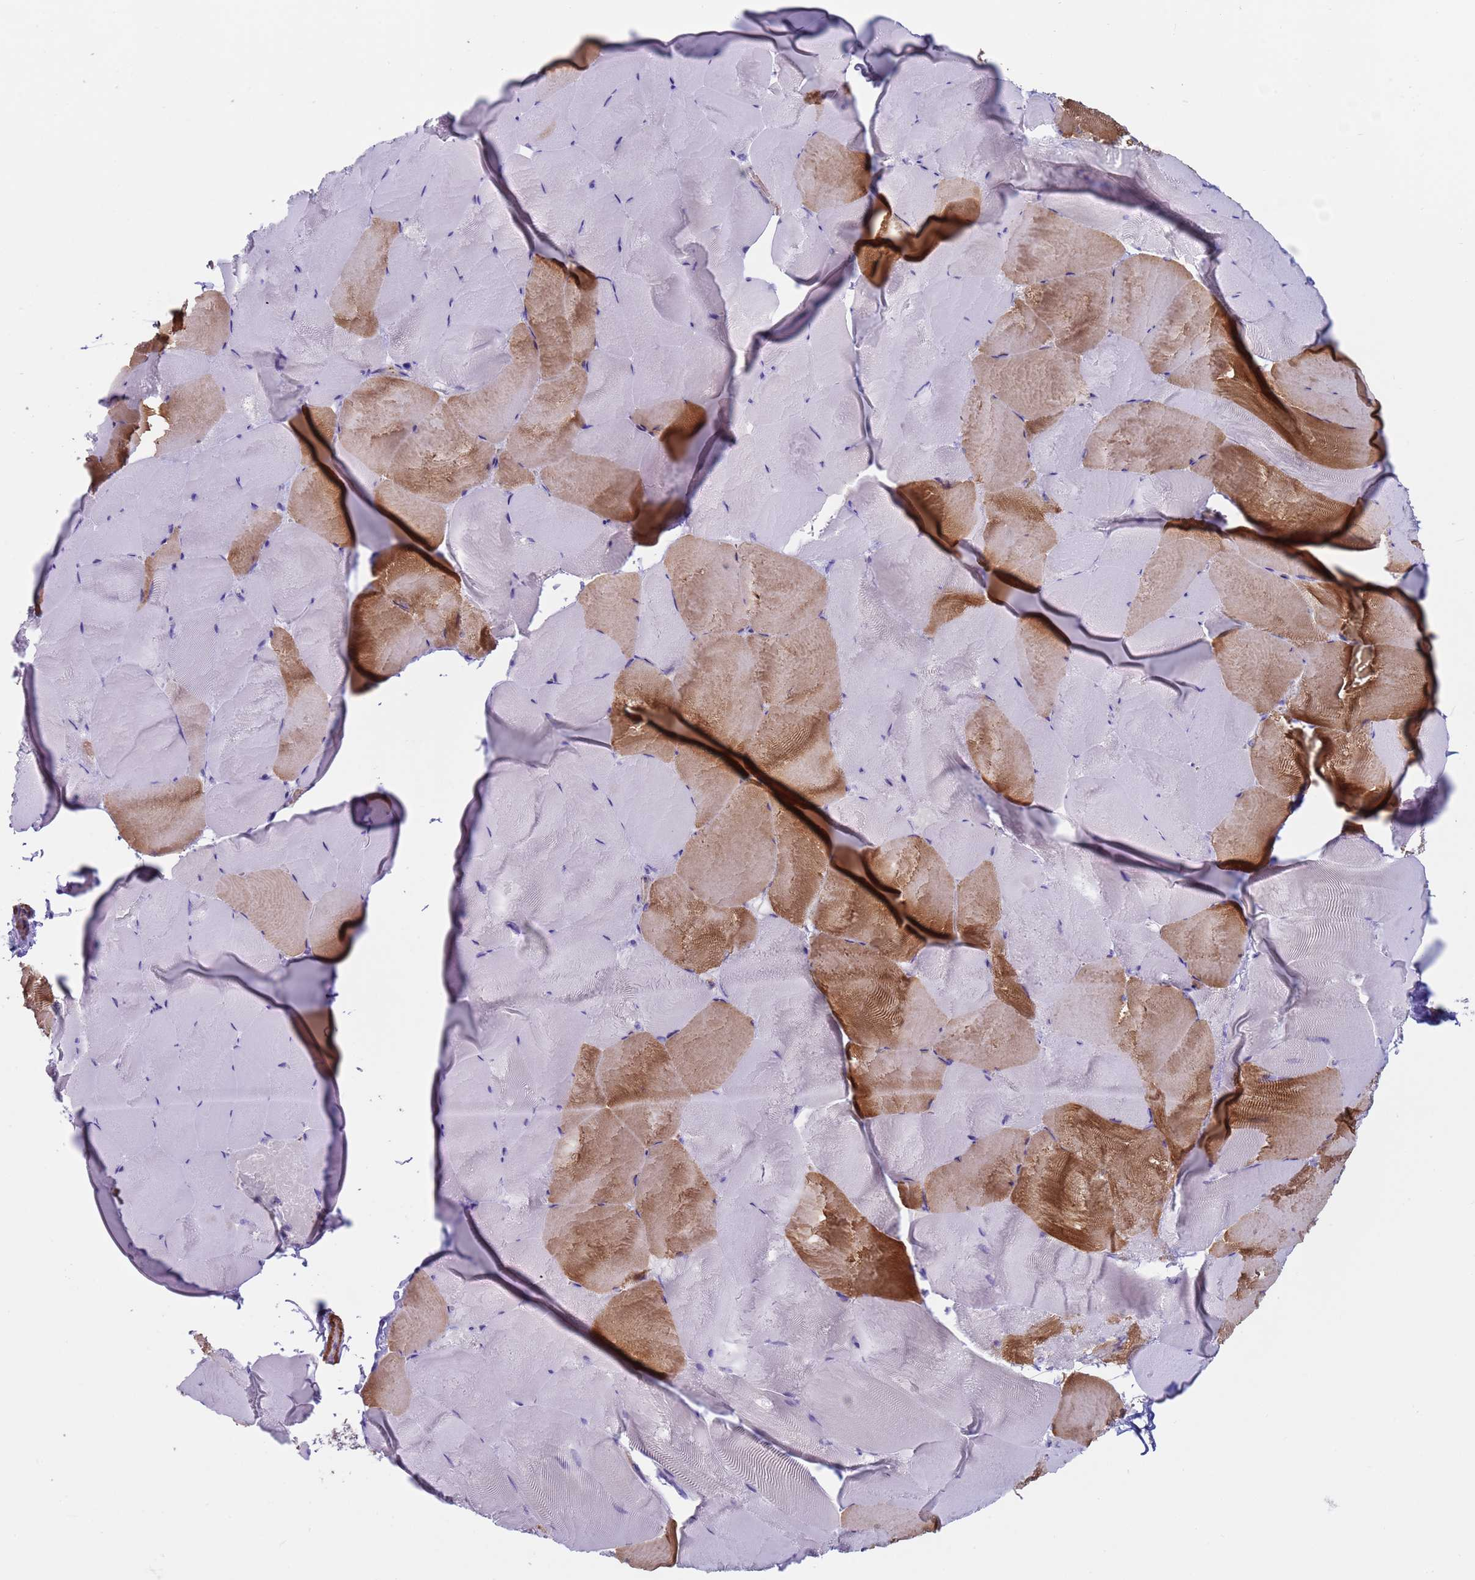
{"staining": {"intensity": "strong", "quantity": "<25%", "location": "cytoplasmic/membranous"}, "tissue": "skeletal muscle", "cell_type": "Myocytes", "image_type": "normal", "snomed": [{"axis": "morphology", "description": "Normal tissue, NOS"}, {"axis": "topography", "description": "Skeletal muscle"}], "caption": "This histopathology image exhibits unremarkable skeletal muscle stained with IHC to label a protein in brown. The cytoplasmic/membranous of myocytes show strong positivity for the protein. Nuclei are counter-stained blue.", "gene": "KBTBD3", "patient": {"sex": "female", "age": 64}}